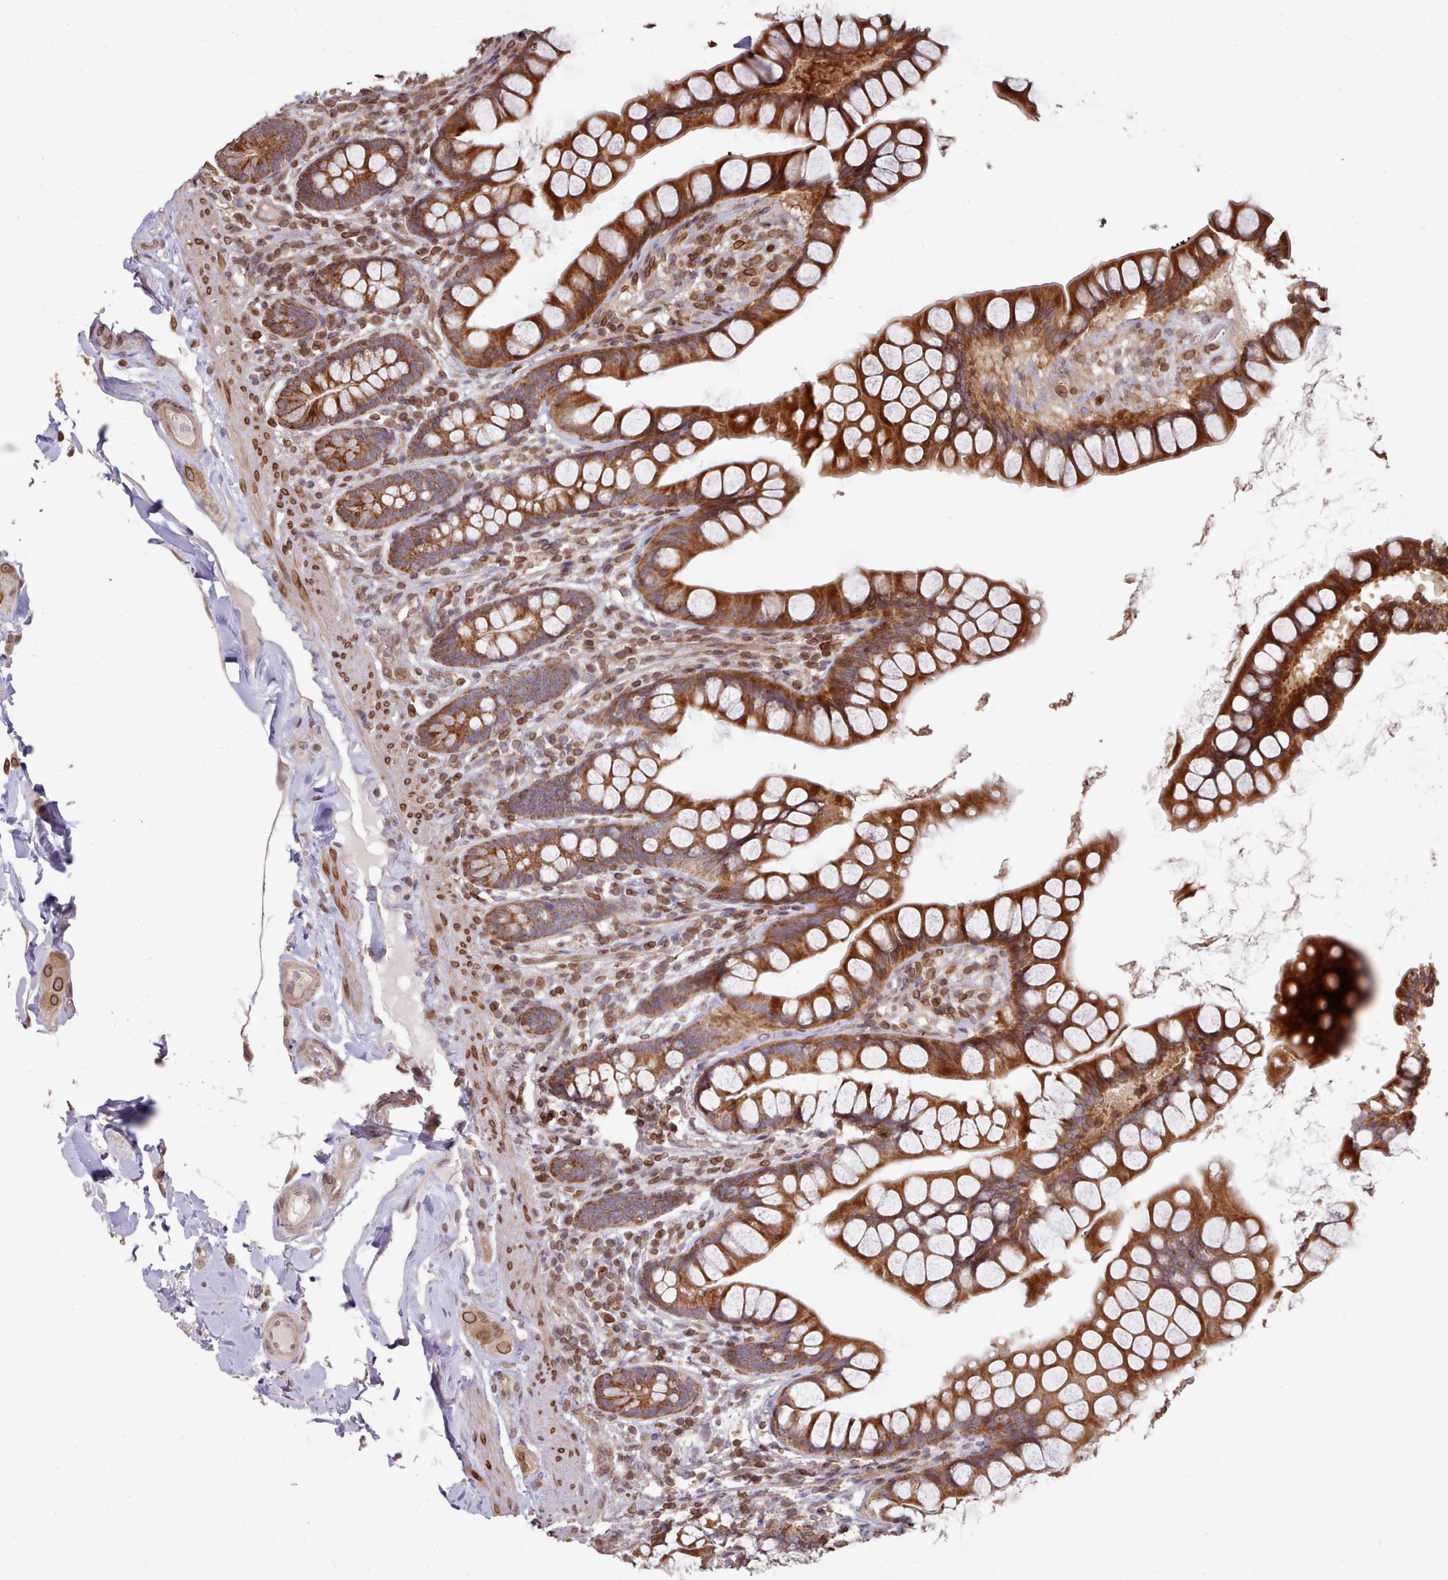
{"staining": {"intensity": "strong", "quantity": ">75%", "location": "cytoplasmic/membranous"}, "tissue": "small intestine", "cell_type": "Glandular cells", "image_type": "normal", "snomed": [{"axis": "morphology", "description": "Normal tissue, NOS"}, {"axis": "topography", "description": "Small intestine"}], "caption": "Immunohistochemical staining of normal small intestine reveals strong cytoplasmic/membranous protein expression in about >75% of glandular cells. Using DAB (3,3'-diaminobenzidine) (brown) and hematoxylin (blue) stains, captured at high magnification using brightfield microscopy.", "gene": "TOR1AIP1", "patient": {"sex": "male", "age": 70}}